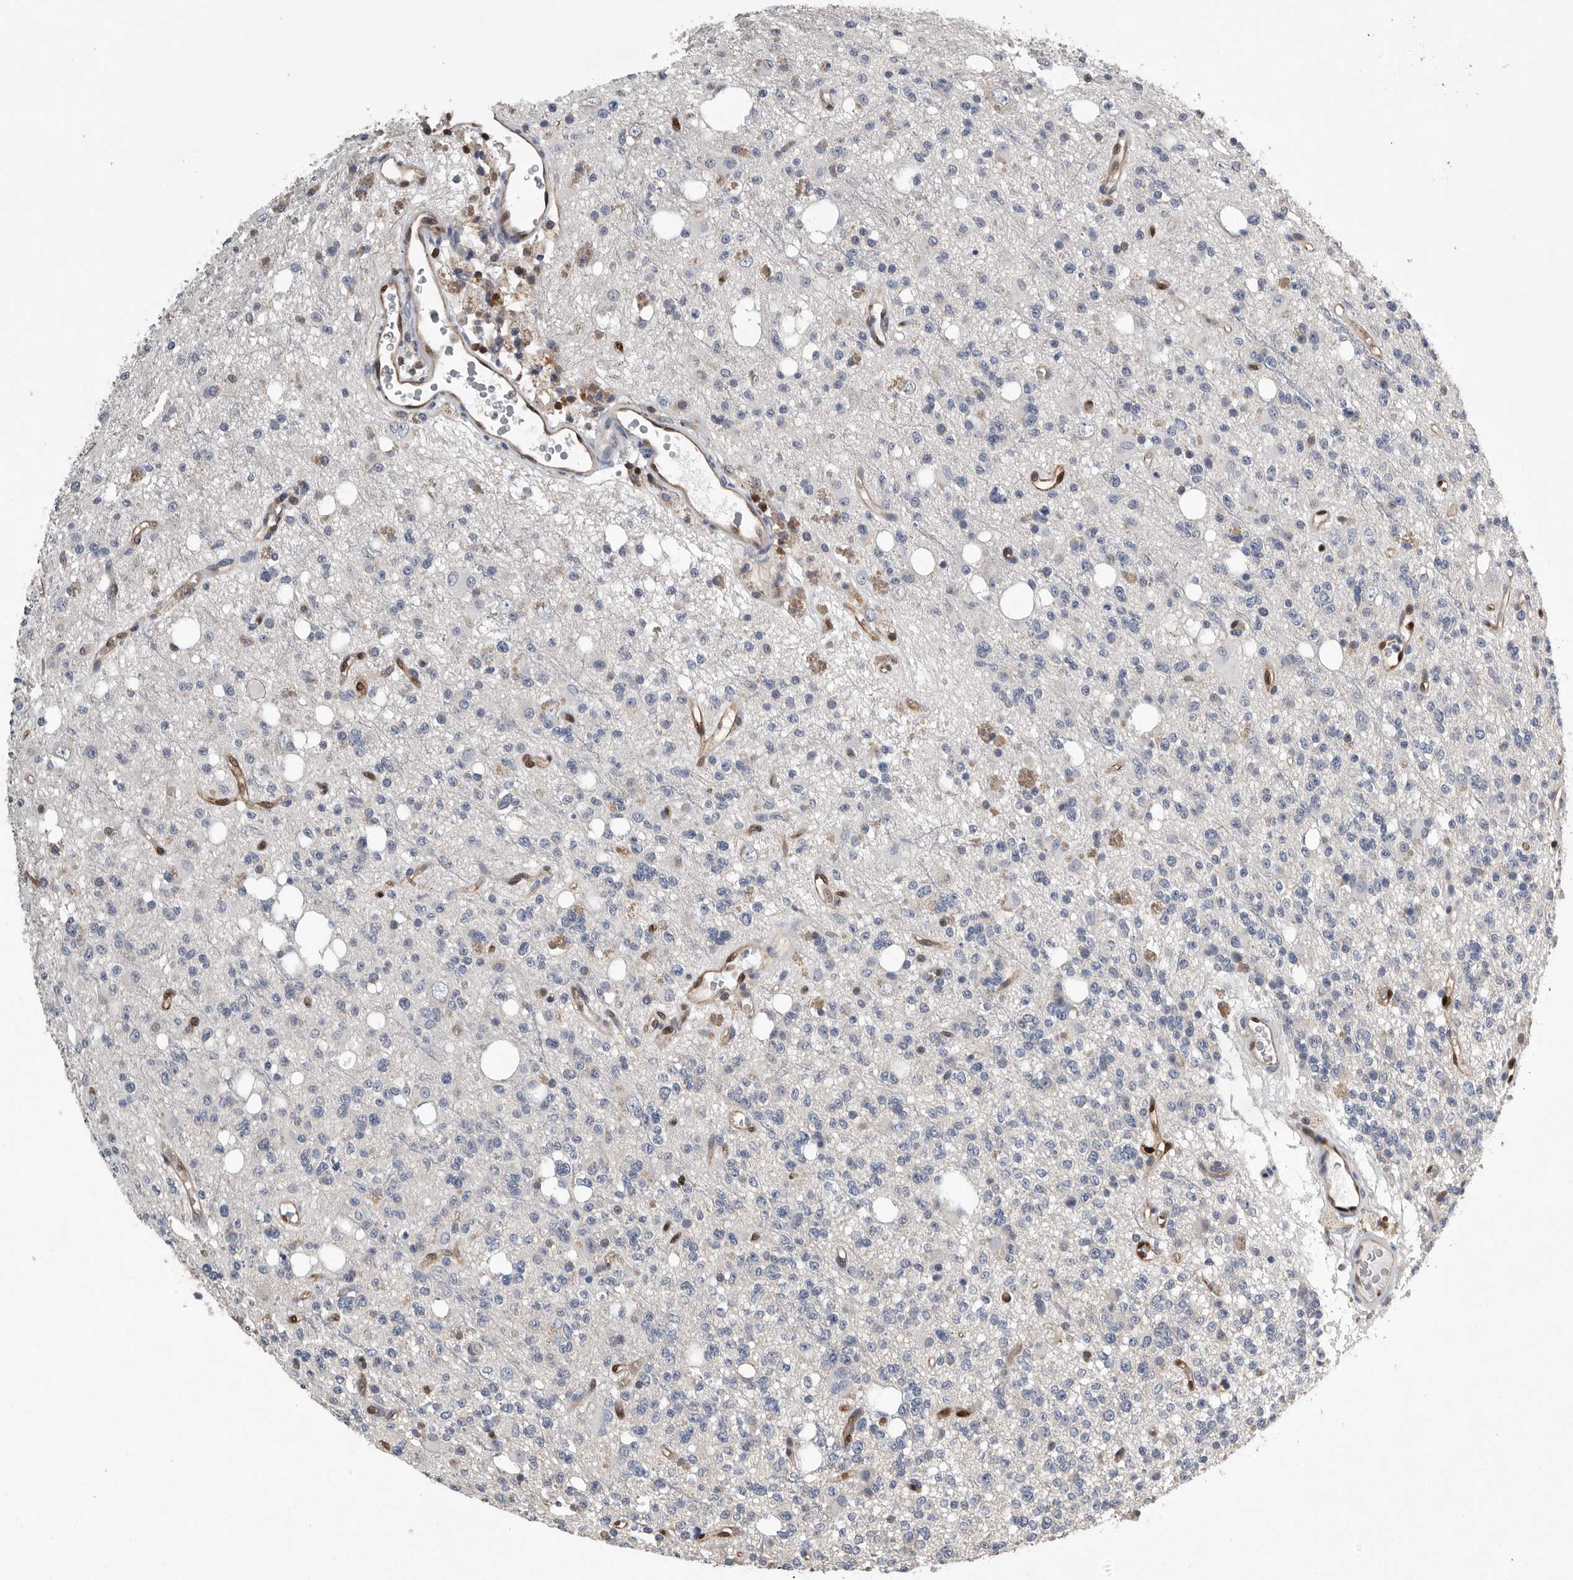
{"staining": {"intensity": "negative", "quantity": "none", "location": "none"}, "tissue": "glioma", "cell_type": "Tumor cells", "image_type": "cancer", "snomed": [{"axis": "morphology", "description": "Glioma, malignant, High grade"}, {"axis": "topography", "description": "Brain"}], "caption": "Immunohistochemistry (IHC) micrograph of neoplastic tissue: malignant glioma (high-grade) stained with DAB reveals no significant protein expression in tumor cells.", "gene": "PDCD4", "patient": {"sex": "female", "age": 62}}